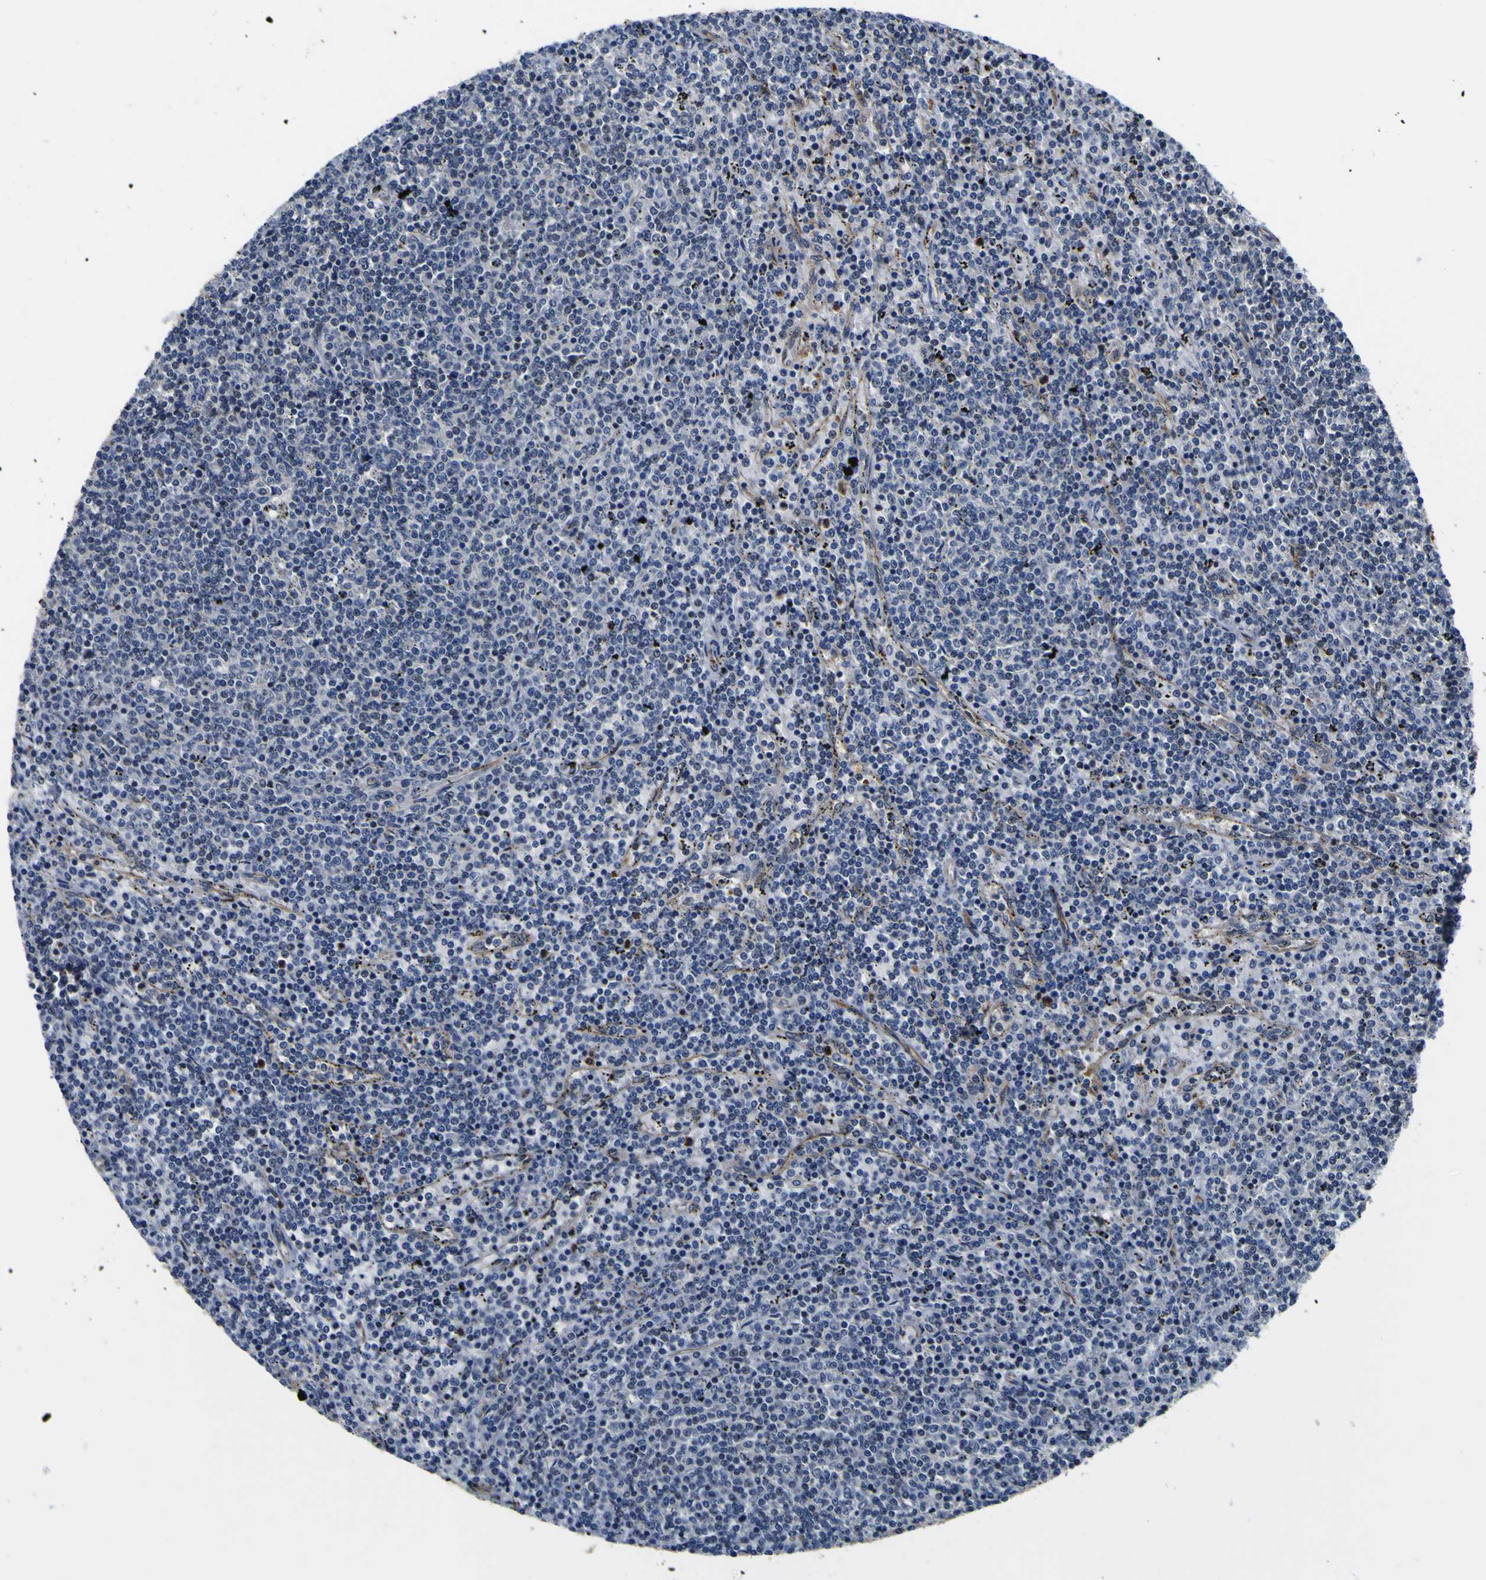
{"staining": {"intensity": "negative", "quantity": "none", "location": "none"}, "tissue": "lymphoma", "cell_type": "Tumor cells", "image_type": "cancer", "snomed": [{"axis": "morphology", "description": "Malignant lymphoma, non-Hodgkin's type, Low grade"}, {"axis": "topography", "description": "Spleen"}], "caption": "Tumor cells are negative for brown protein staining in malignant lymphoma, non-Hodgkin's type (low-grade).", "gene": "POSTN", "patient": {"sex": "female", "age": 50}}